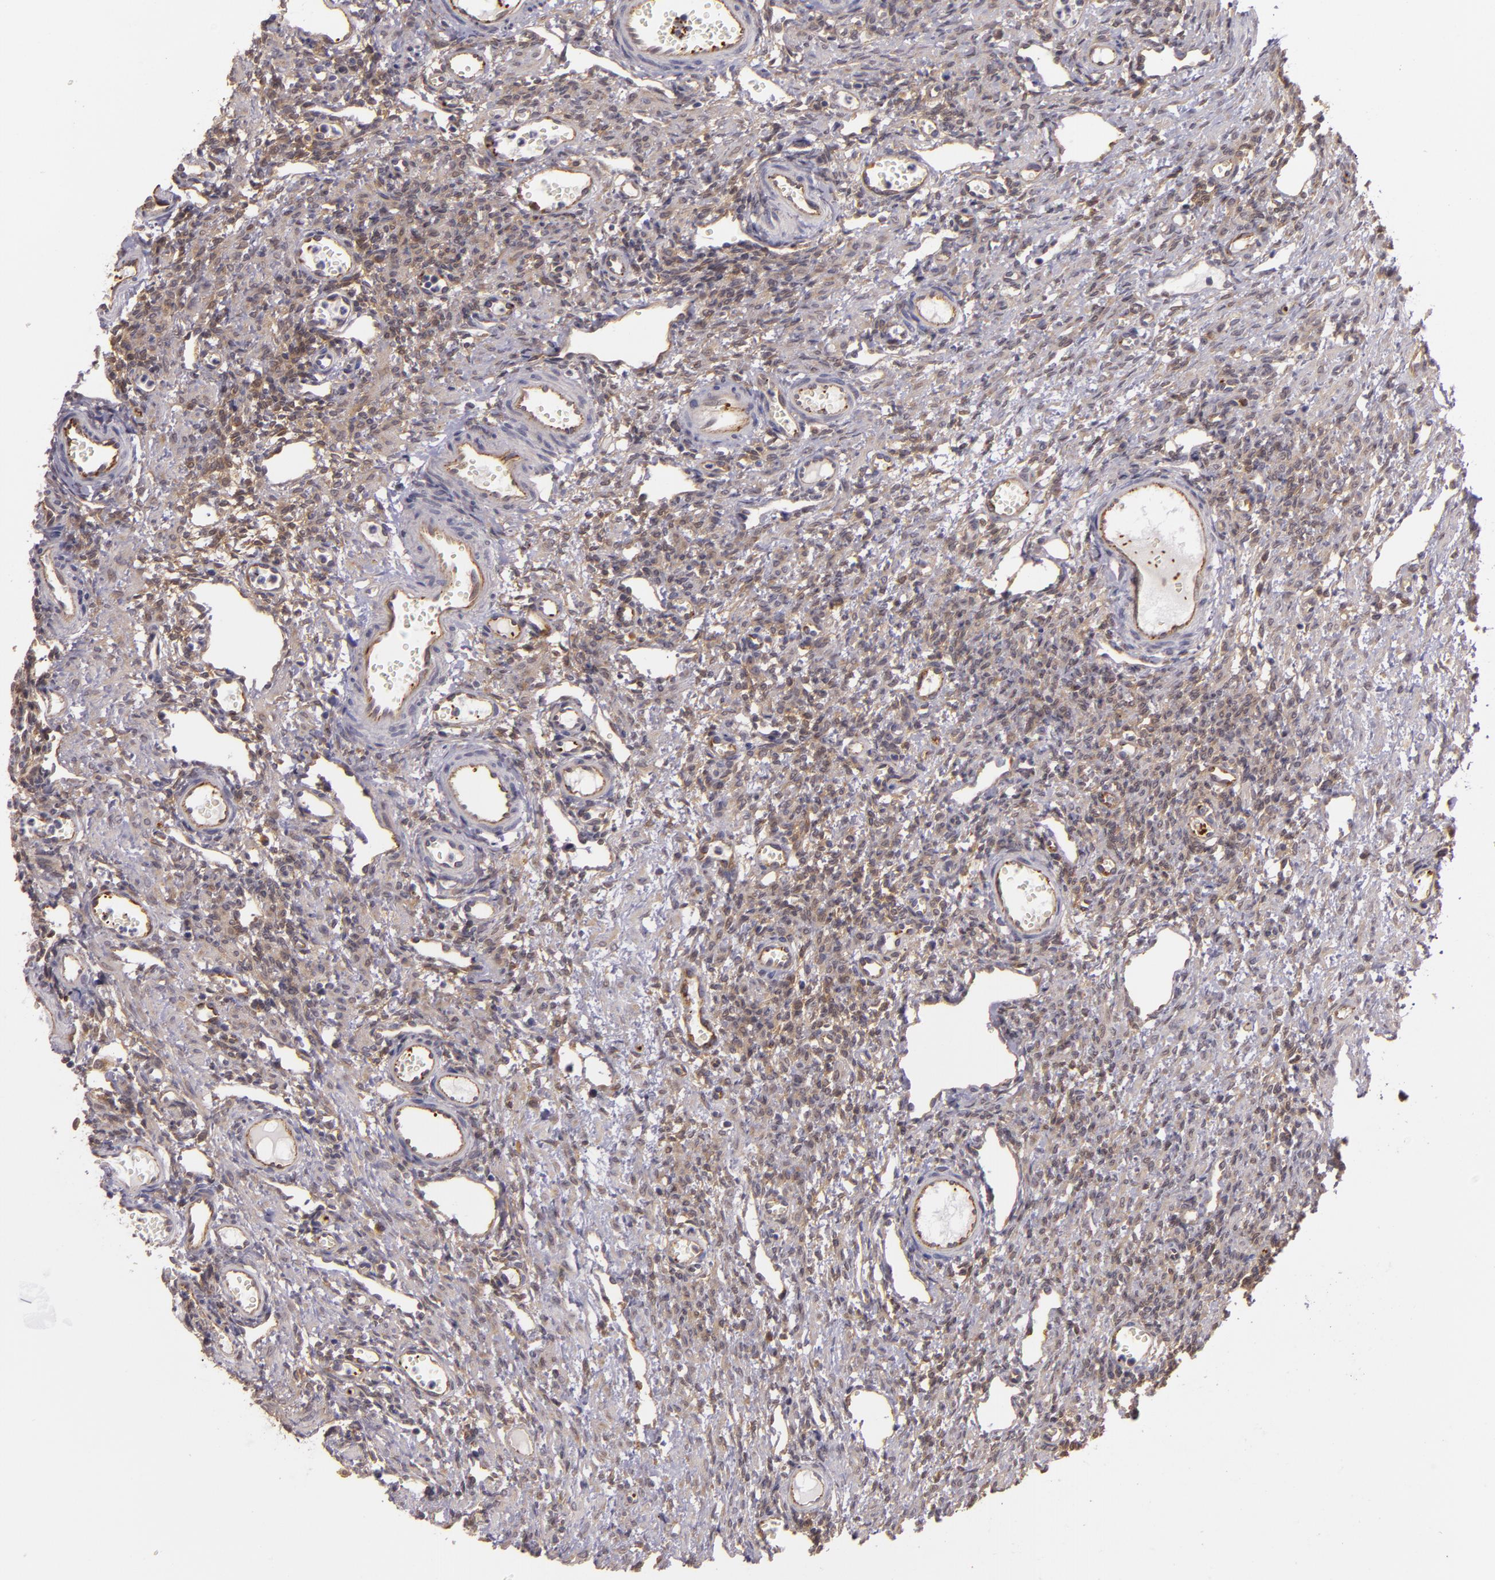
{"staining": {"intensity": "moderate", "quantity": ">75%", "location": "cytoplasmic/membranous"}, "tissue": "ovary", "cell_type": "Follicle cells", "image_type": "normal", "snomed": [{"axis": "morphology", "description": "Normal tissue, NOS"}, {"axis": "topography", "description": "Ovary"}], "caption": "Follicle cells display medium levels of moderate cytoplasmic/membranous expression in approximately >75% of cells in benign ovary.", "gene": "SYTL4", "patient": {"sex": "female", "age": 33}}